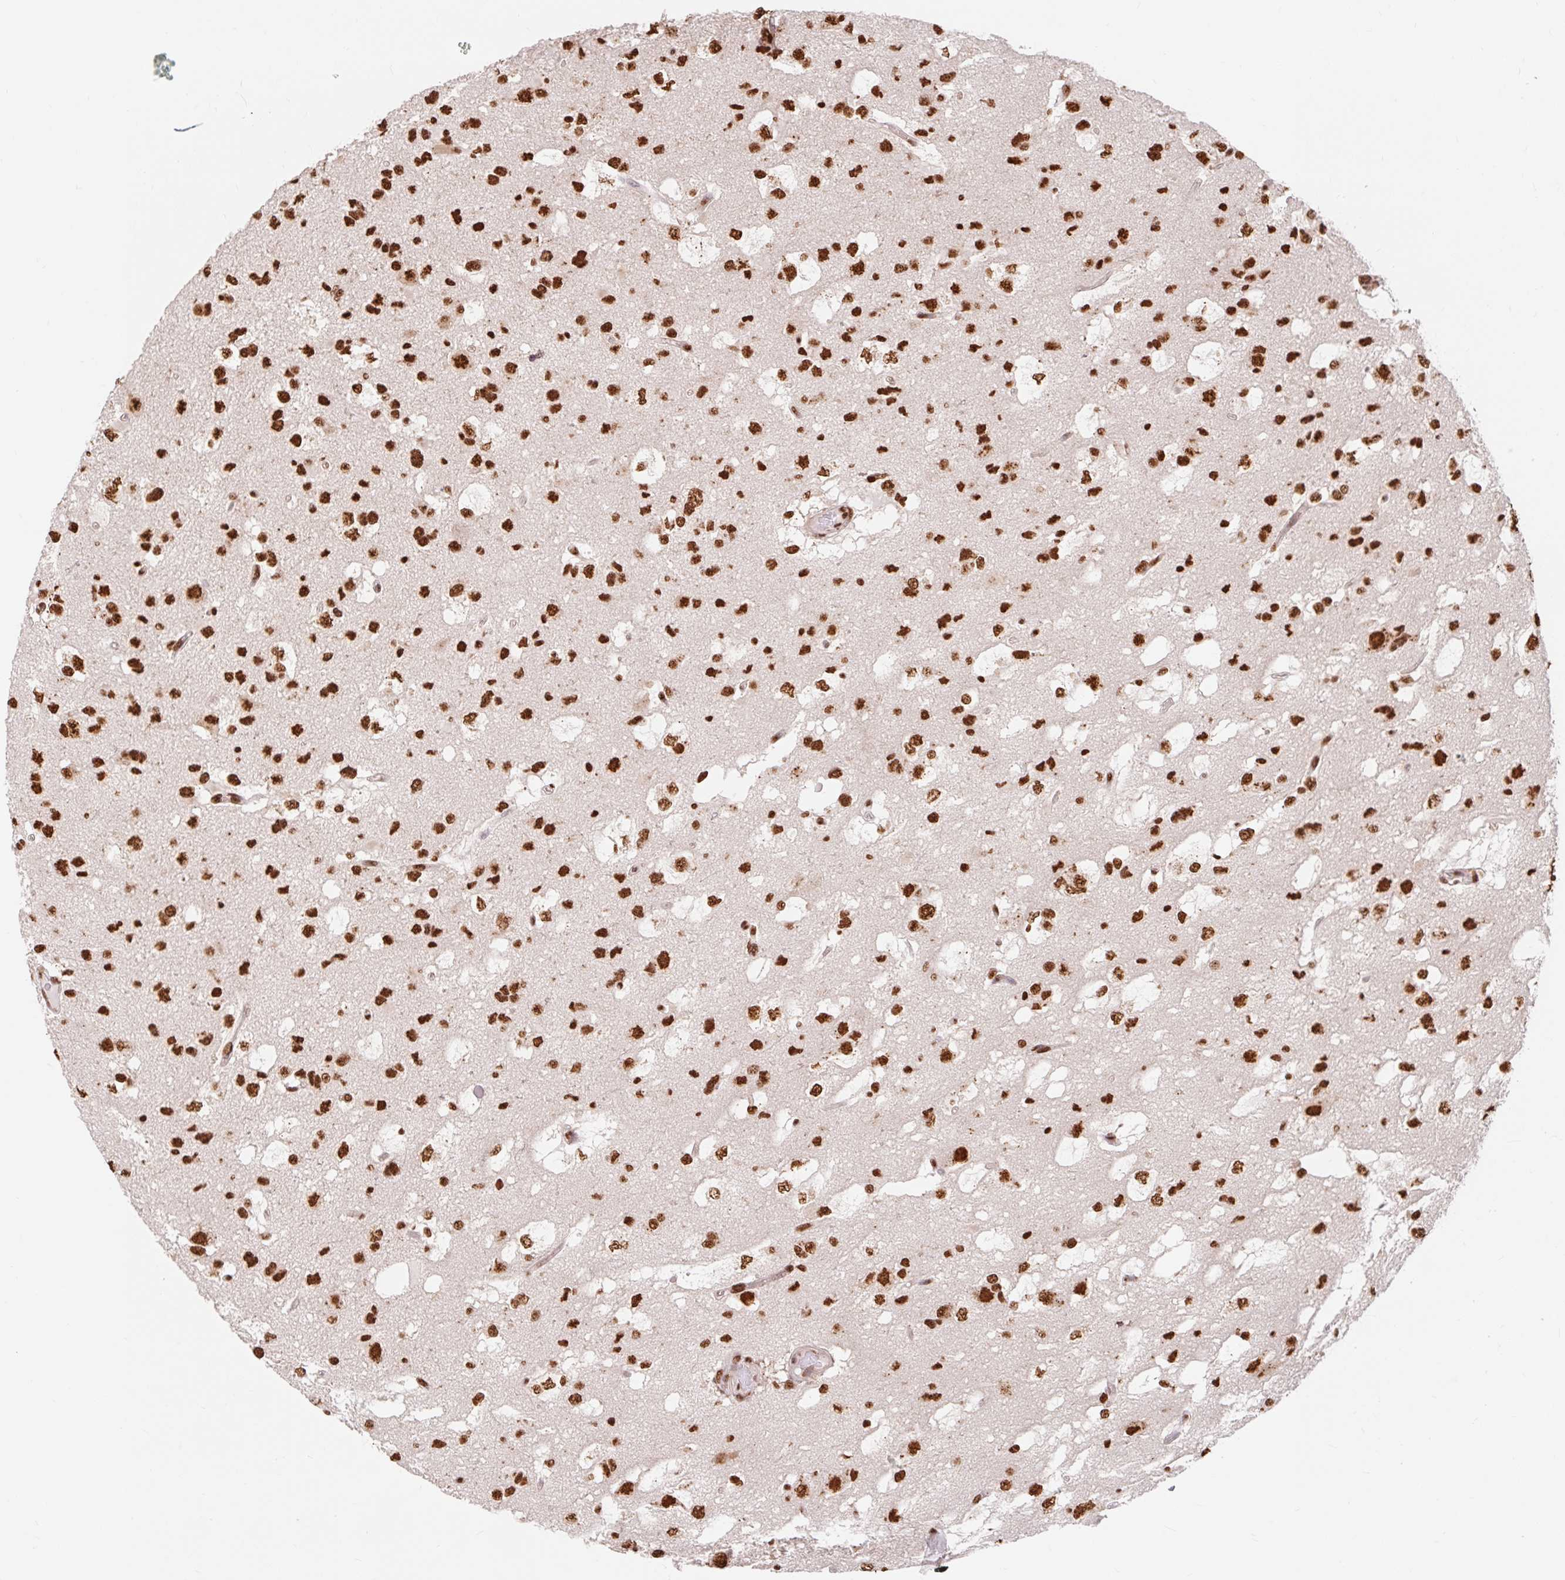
{"staining": {"intensity": "strong", "quantity": ">75%", "location": "nuclear"}, "tissue": "glioma", "cell_type": "Tumor cells", "image_type": "cancer", "snomed": [{"axis": "morphology", "description": "Glioma, malignant, High grade"}, {"axis": "topography", "description": "Brain"}], "caption": "Immunohistochemistry (IHC) of human high-grade glioma (malignant) demonstrates high levels of strong nuclear positivity in about >75% of tumor cells. The staining is performed using DAB (3,3'-diaminobenzidine) brown chromogen to label protein expression. The nuclei are counter-stained blue using hematoxylin.", "gene": "BICRA", "patient": {"sex": "male", "age": 53}}